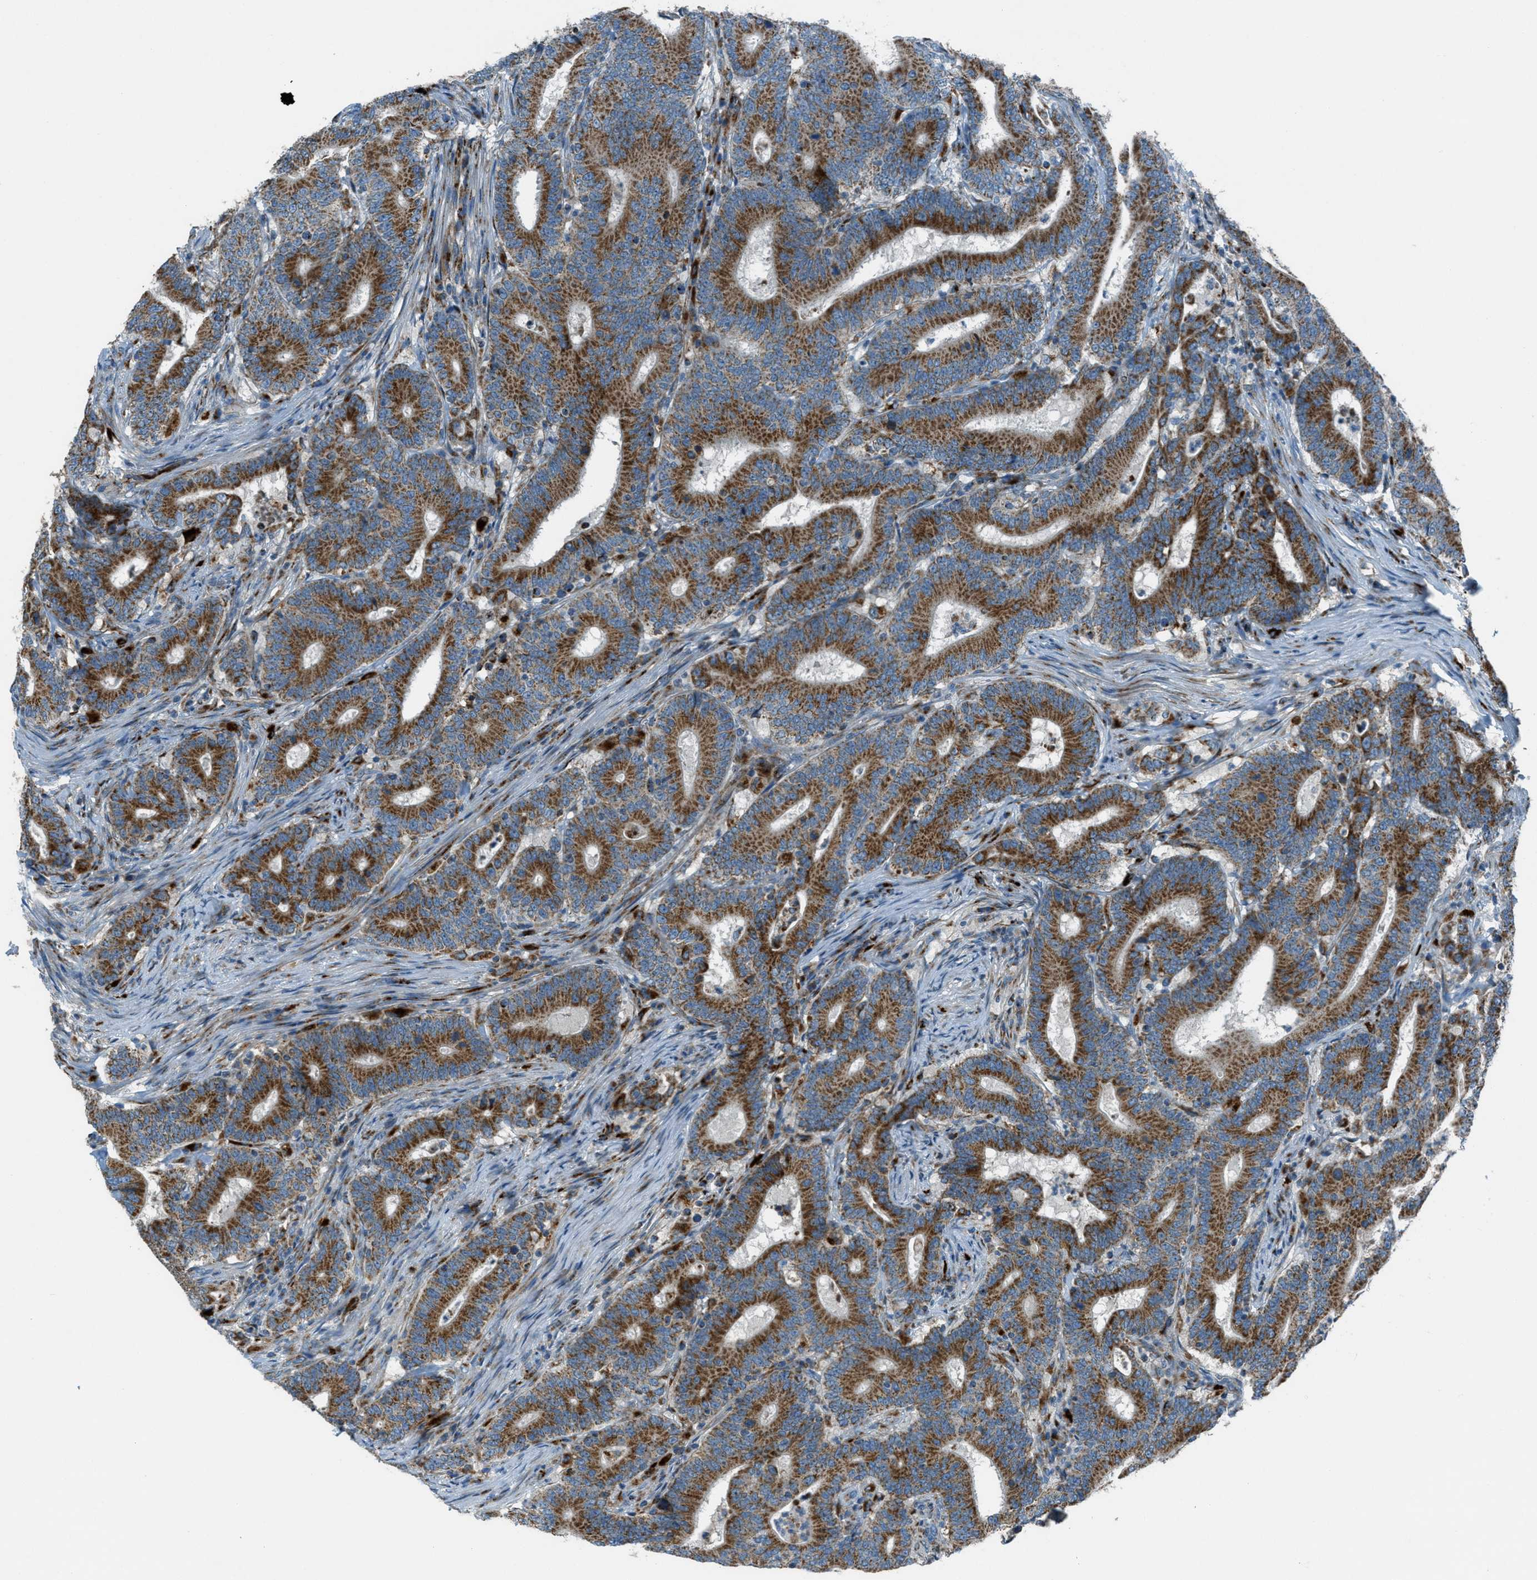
{"staining": {"intensity": "moderate", "quantity": ">75%", "location": "cytoplasmic/membranous"}, "tissue": "colorectal cancer", "cell_type": "Tumor cells", "image_type": "cancer", "snomed": [{"axis": "morphology", "description": "Adenocarcinoma, NOS"}, {"axis": "topography", "description": "Colon"}], "caption": "Immunohistochemical staining of adenocarcinoma (colorectal) displays medium levels of moderate cytoplasmic/membranous protein staining in approximately >75% of tumor cells. The protein is shown in brown color, while the nuclei are stained blue.", "gene": "BCKDK", "patient": {"sex": "female", "age": 66}}